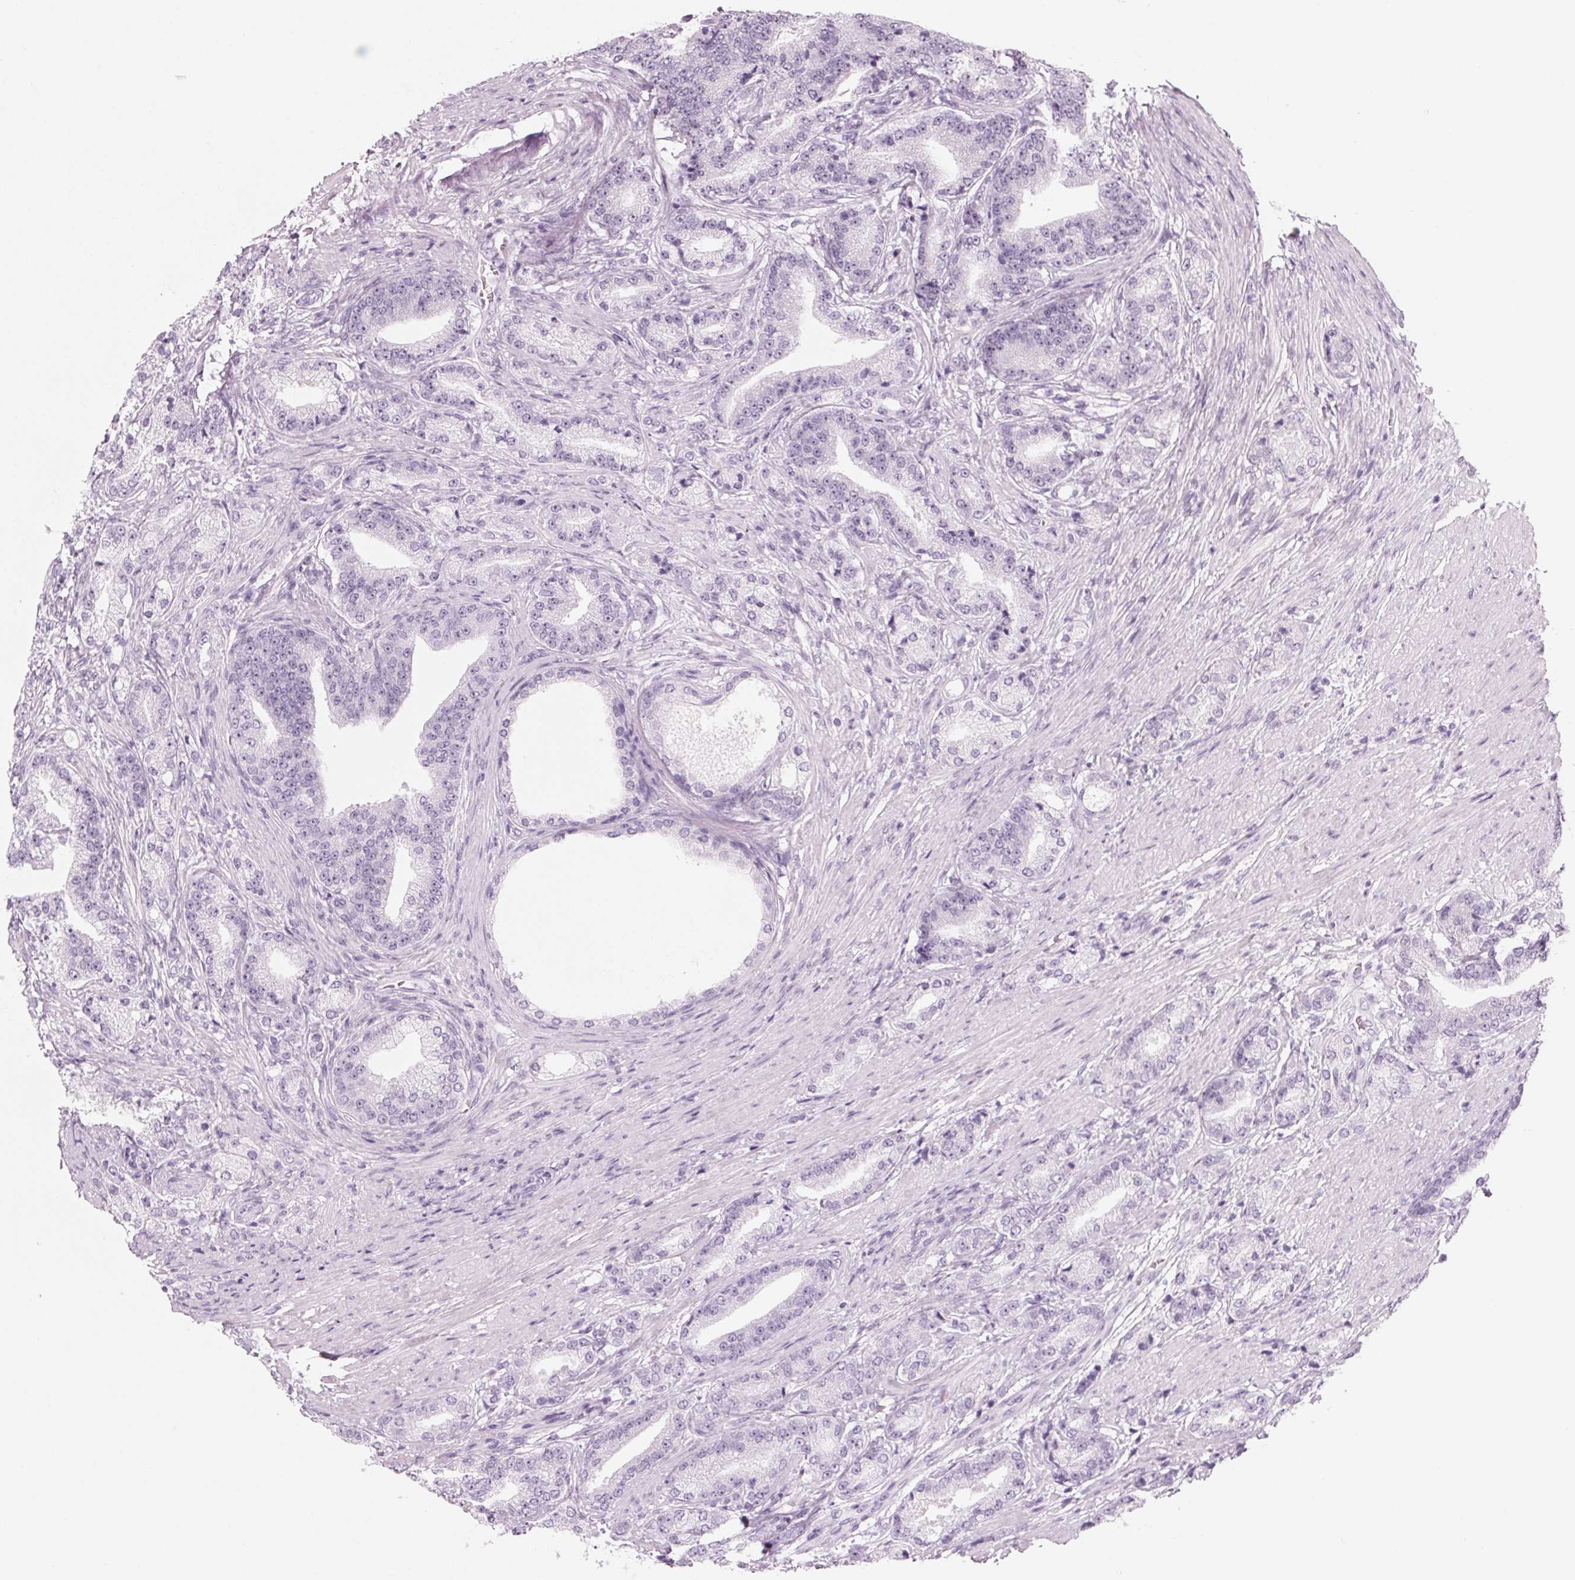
{"staining": {"intensity": "negative", "quantity": "none", "location": "none"}, "tissue": "prostate cancer", "cell_type": "Tumor cells", "image_type": "cancer", "snomed": [{"axis": "morphology", "description": "Adenocarcinoma, High grade"}, {"axis": "topography", "description": "Prostate and seminal vesicle, NOS"}], "caption": "High magnification brightfield microscopy of high-grade adenocarcinoma (prostate) stained with DAB (brown) and counterstained with hematoxylin (blue): tumor cells show no significant staining. Brightfield microscopy of IHC stained with DAB (brown) and hematoxylin (blue), captured at high magnification.", "gene": "DNTTIP2", "patient": {"sex": "male", "age": 61}}